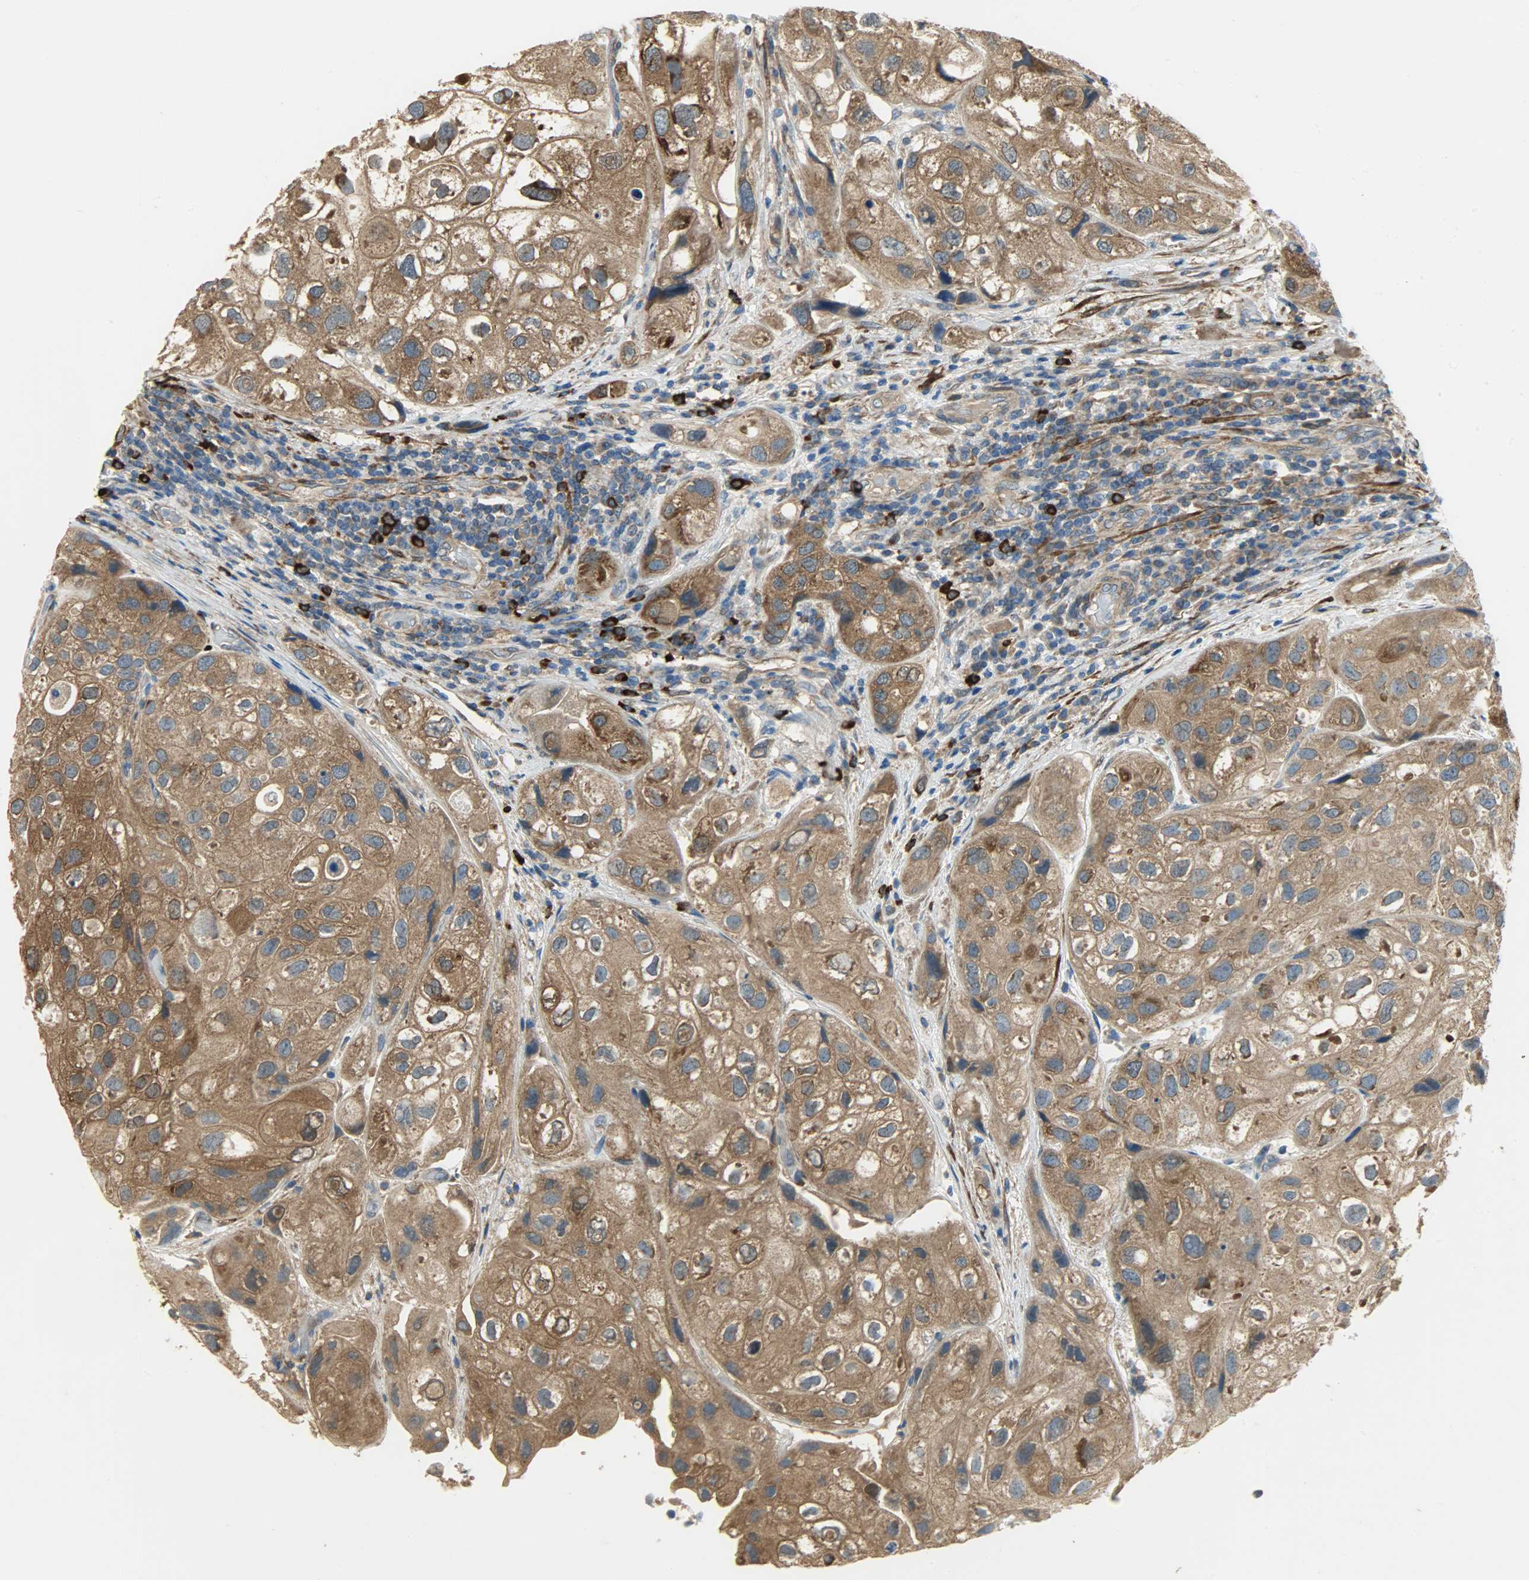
{"staining": {"intensity": "strong", "quantity": ">75%", "location": "cytoplasmic/membranous"}, "tissue": "urothelial cancer", "cell_type": "Tumor cells", "image_type": "cancer", "snomed": [{"axis": "morphology", "description": "Urothelial carcinoma, High grade"}, {"axis": "topography", "description": "Urinary bladder"}], "caption": "Strong cytoplasmic/membranous expression for a protein is seen in about >75% of tumor cells of urothelial carcinoma (high-grade) using immunohistochemistry.", "gene": "C1orf198", "patient": {"sex": "female", "age": 64}}